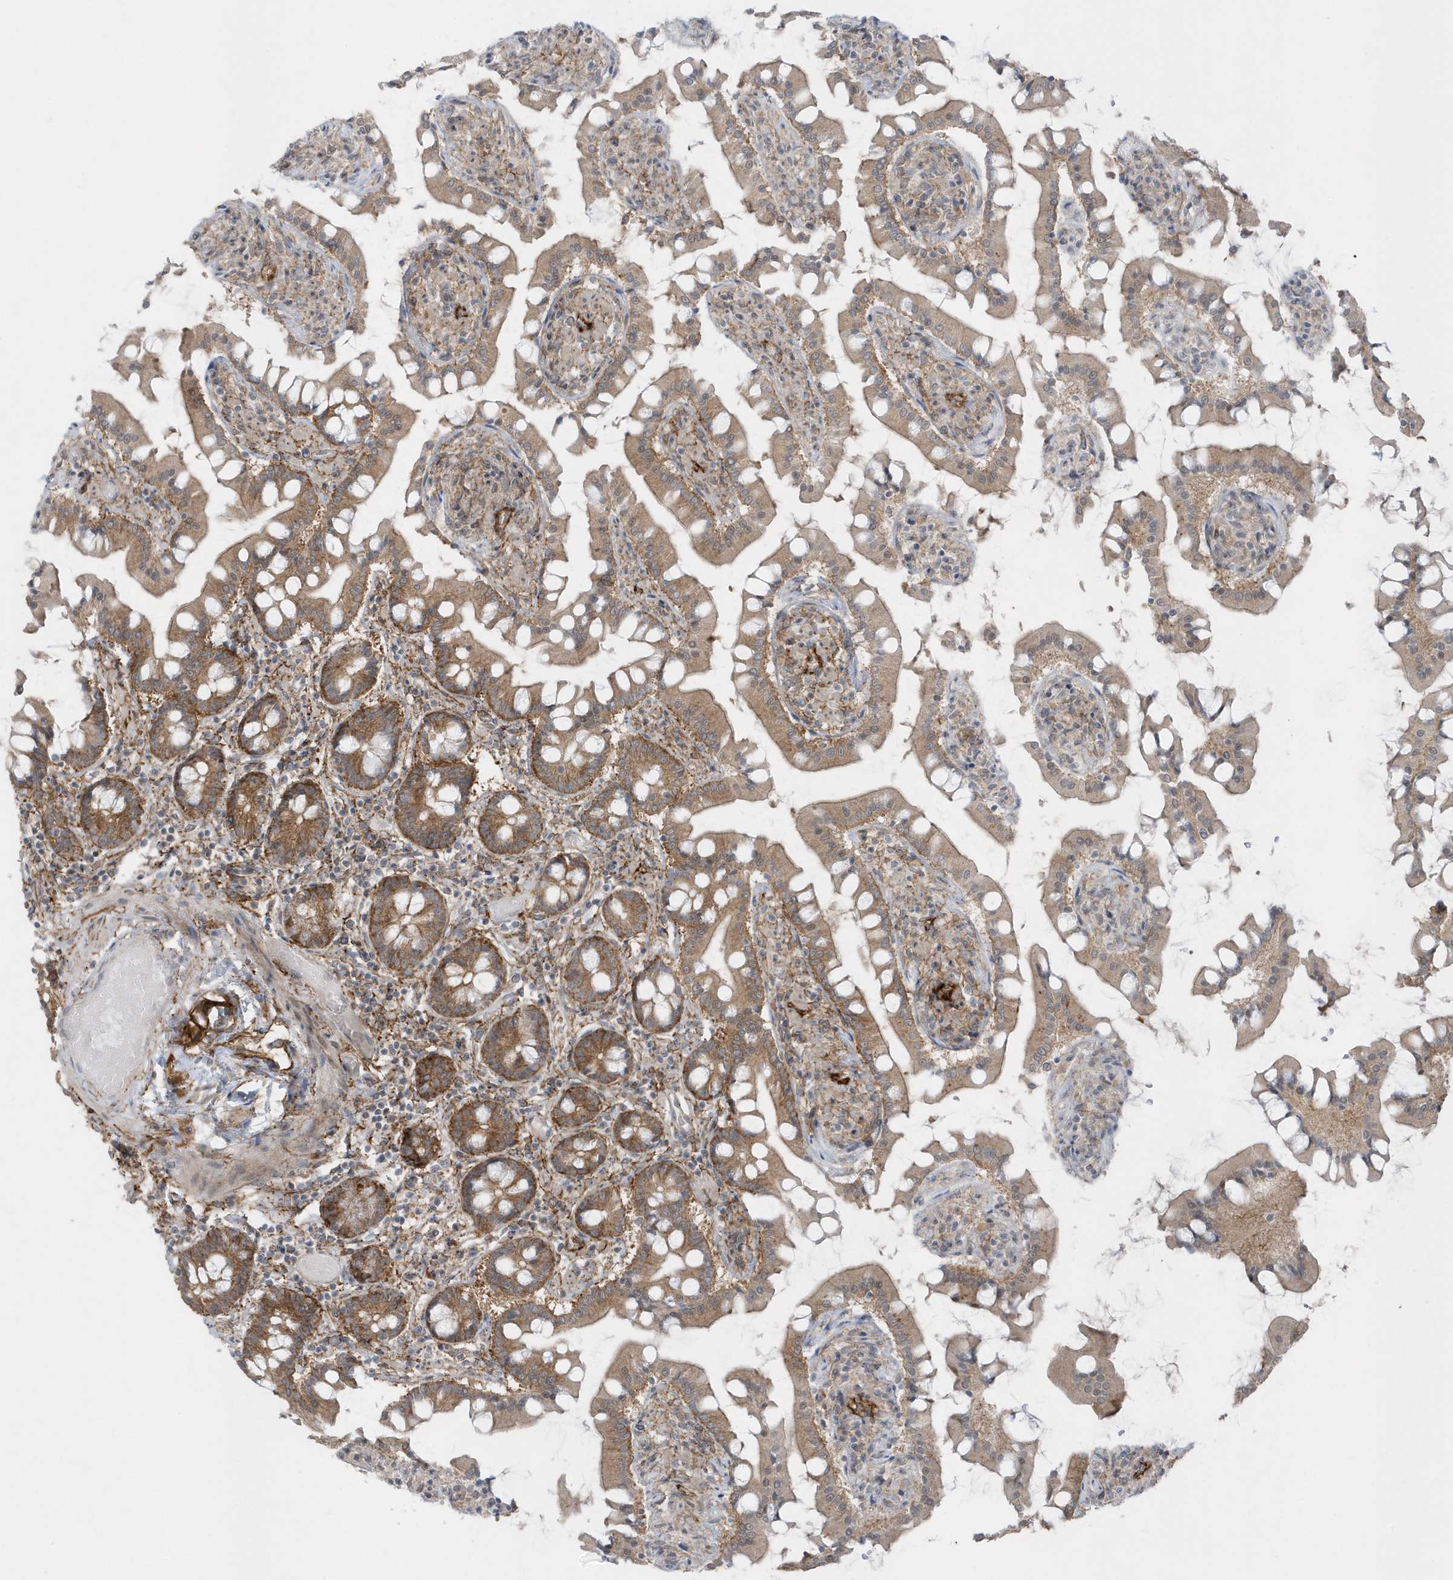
{"staining": {"intensity": "moderate", "quantity": ">75%", "location": "cytoplasmic/membranous"}, "tissue": "small intestine", "cell_type": "Glandular cells", "image_type": "normal", "snomed": [{"axis": "morphology", "description": "Normal tissue, NOS"}, {"axis": "topography", "description": "Small intestine"}], "caption": "Immunohistochemistry (IHC) (DAB) staining of normal small intestine reveals moderate cytoplasmic/membranous protein staining in approximately >75% of glandular cells.", "gene": "PARD3B", "patient": {"sex": "male", "age": 41}}